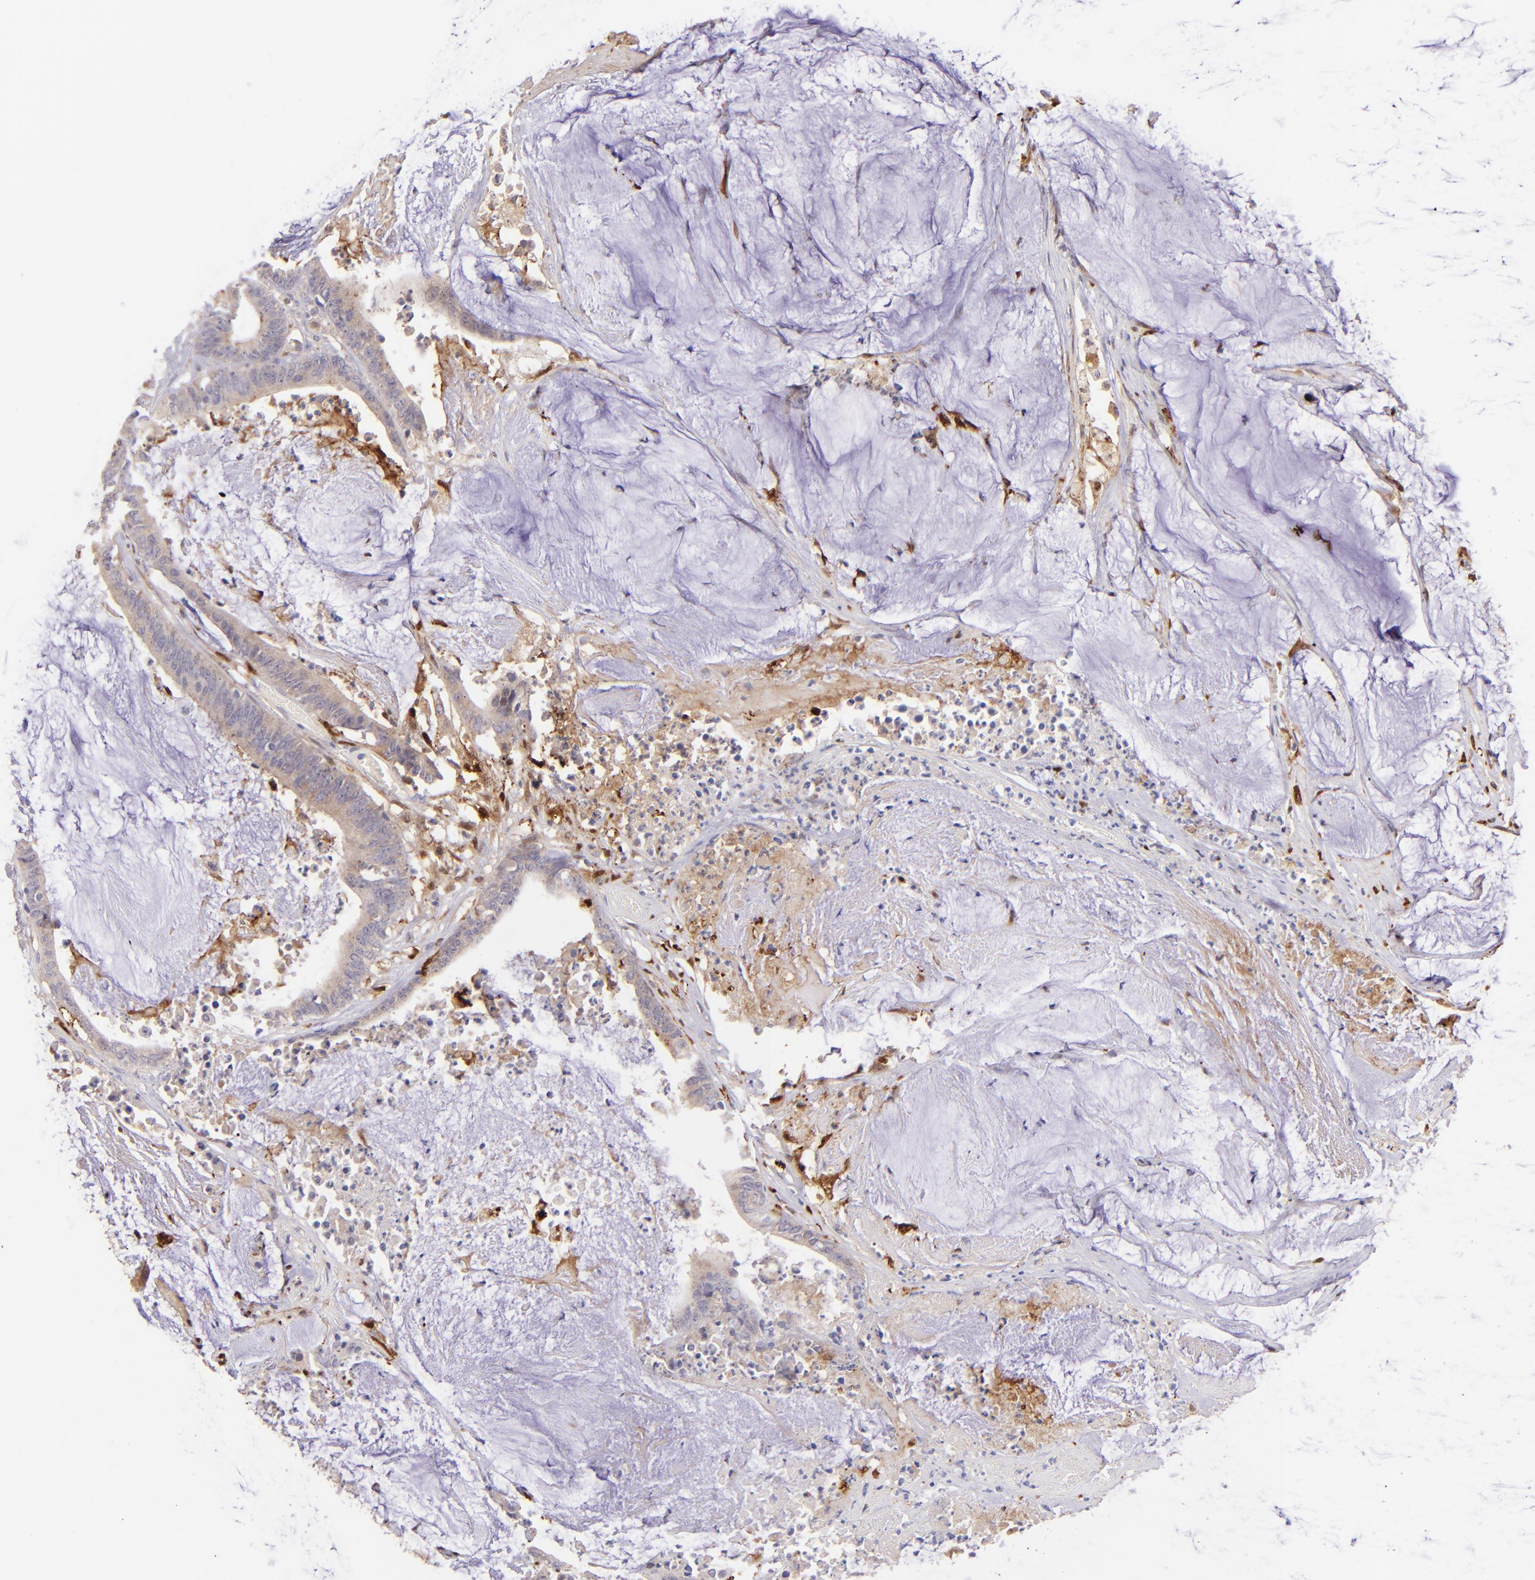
{"staining": {"intensity": "weak", "quantity": ">75%", "location": "cytoplasmic/membranous"}, "tissue": "colorectal cancer", "cell_type": "Tumor cells", "image_type": "cancer", "snomed": [{"axis": "morphology", "description": "Adenocarcinoma, NOS"}, {"axis": "topography", "description": "Rectum"}], "caption": "This micrograph exhibits immunohistochemistry (IHC) staining of human colorectal cancer, with low weak cytoplasmic/membranous expression in about >75% of tumor cells.", "gene": "SH2D4A", "patient": {"sex": "female", "age": 66}}